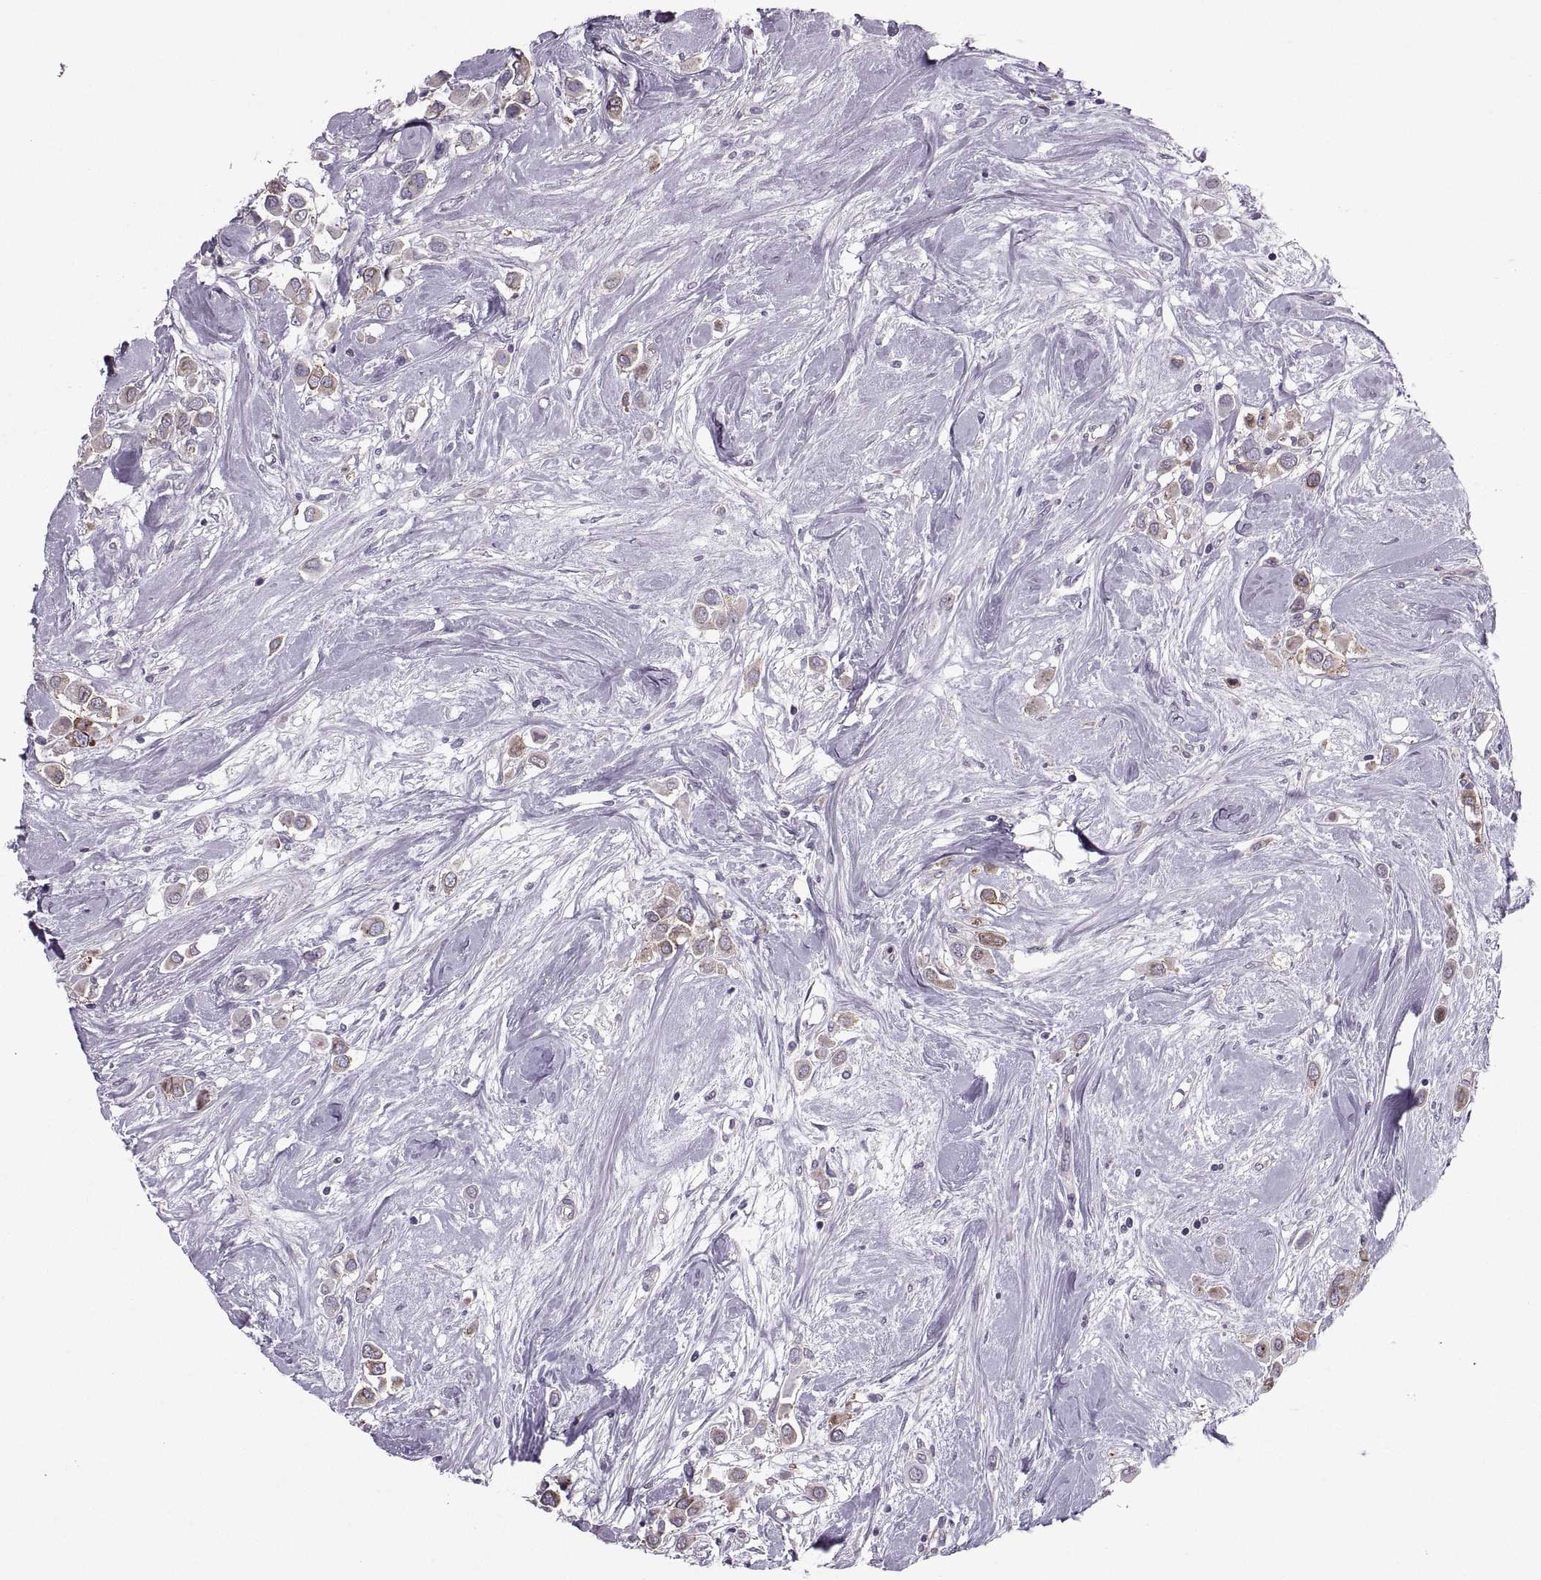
{"staining": {"intensity": "weak", "quantity": ">75%", "location": "cytoplasmic/membranous"}, "tissue": "breast cancer", "cell_type": "Tumor cells", "image_type": "cancer", "snomed": [{"axis": "morphology", "description": "Duct carcinoma"}, {"axis": "topography", "description": "Breast"}], "caption": "DAB immunohistochemical staining of breast cancer reveals weak cytoplasmic/membranous protein positivity in about >75% of tumor cells.", "gene": "PABPC1", "patient": {"sex": "female", "age": 61}}